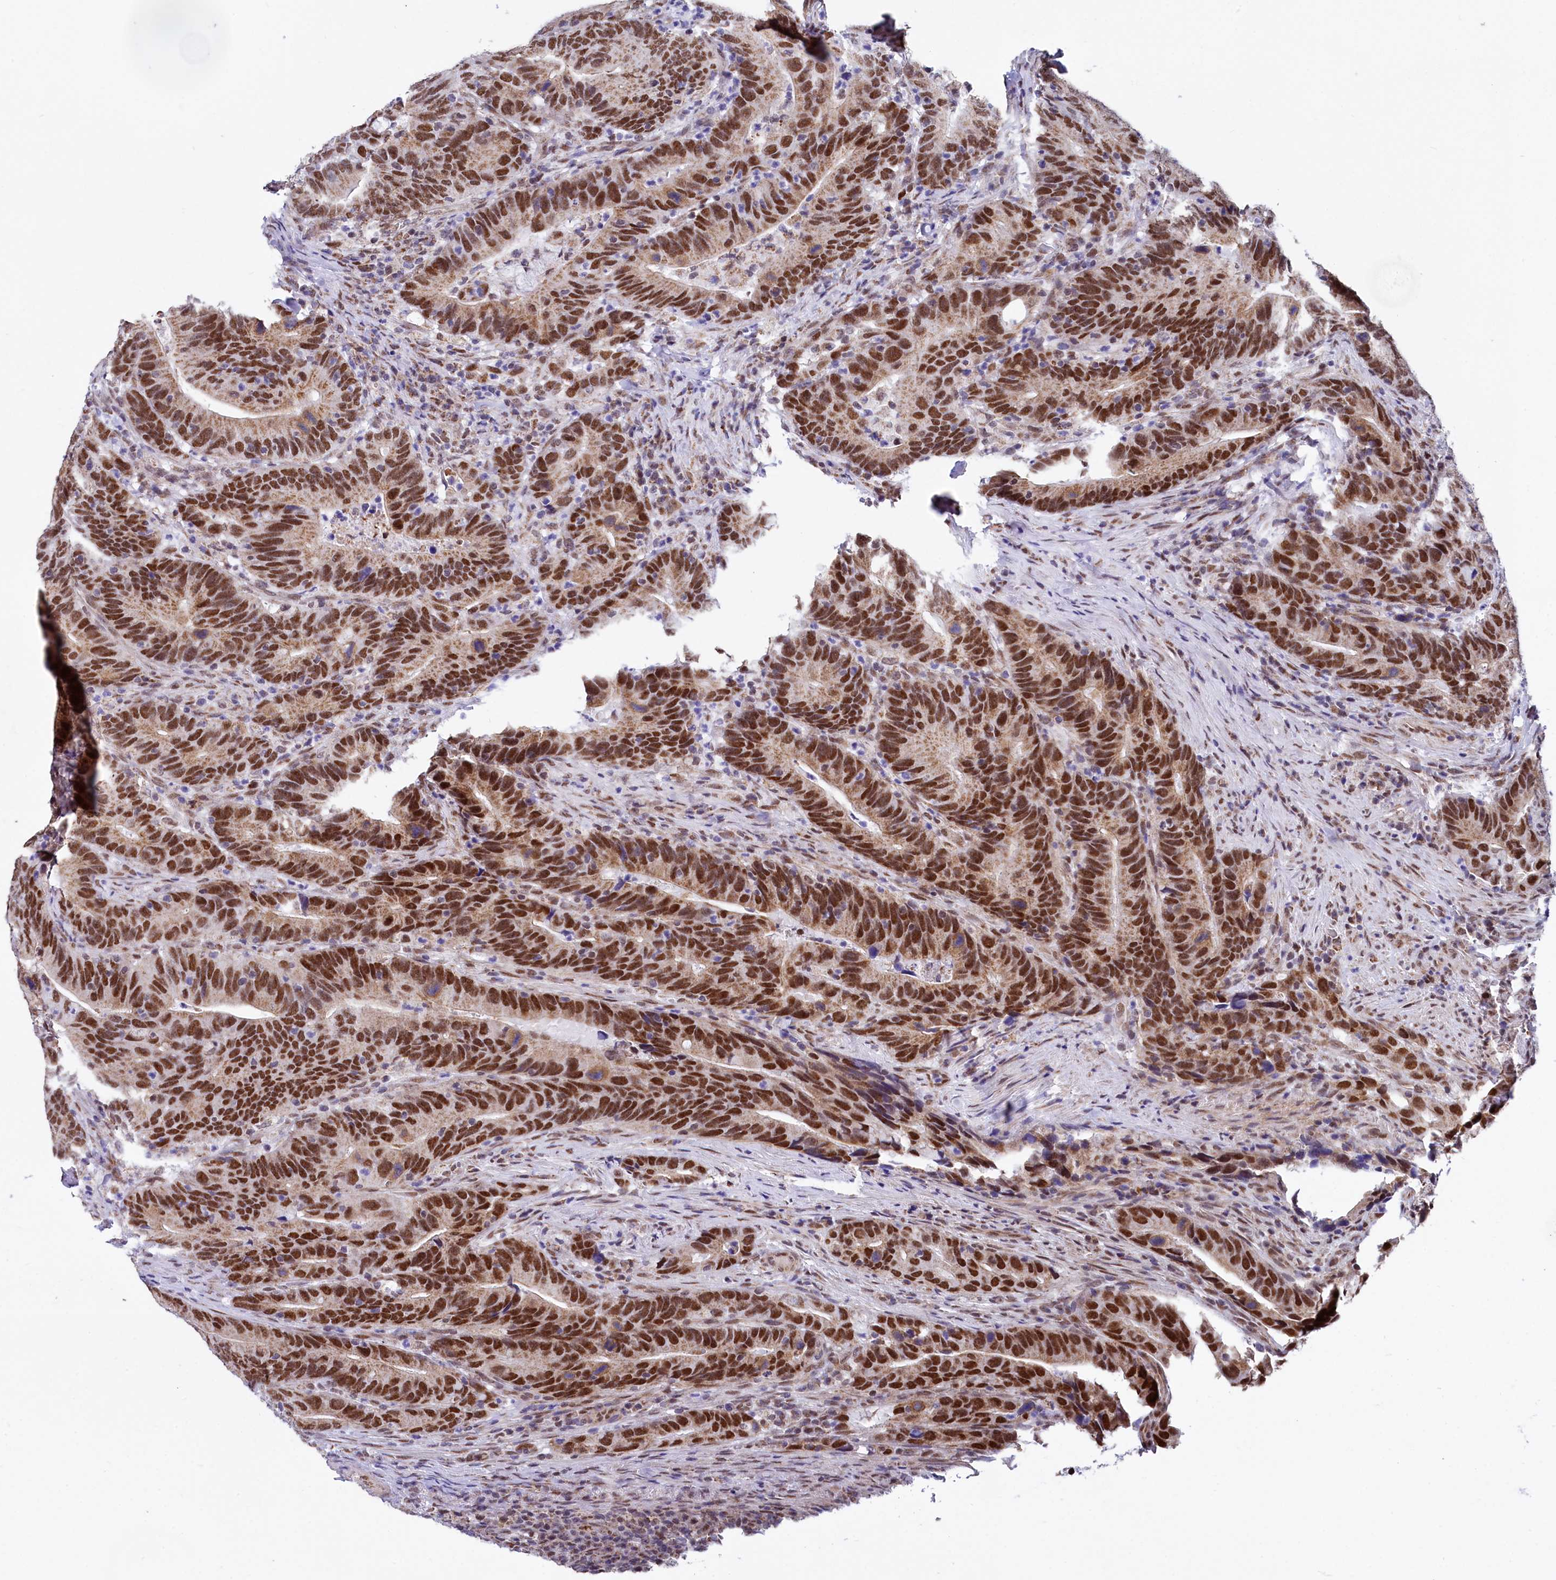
{"staining": {"intensity": "moderate", "quantity": ">75%", "location": "cytoplasmic/membranous,nuclear"}, "tissue": "colorectal cancer", "cell_type": "Tumor cells", "image_type": "cancer", "snomed": [{"axis": "morphology", "description": "Adenocarcinoma, NOS"}, {"axis": "topography", "description": "Colon"}], "caption": "There is medium levels of moderate cytoplasmic/membranous and nuclear staining in tumor cells of colorectal cancer (adenocarcinoma), as demonstrated by immunohistochemical staining (brown color).", "gene": "MORN3", "patient": {"sex": "female", "age": 66}}